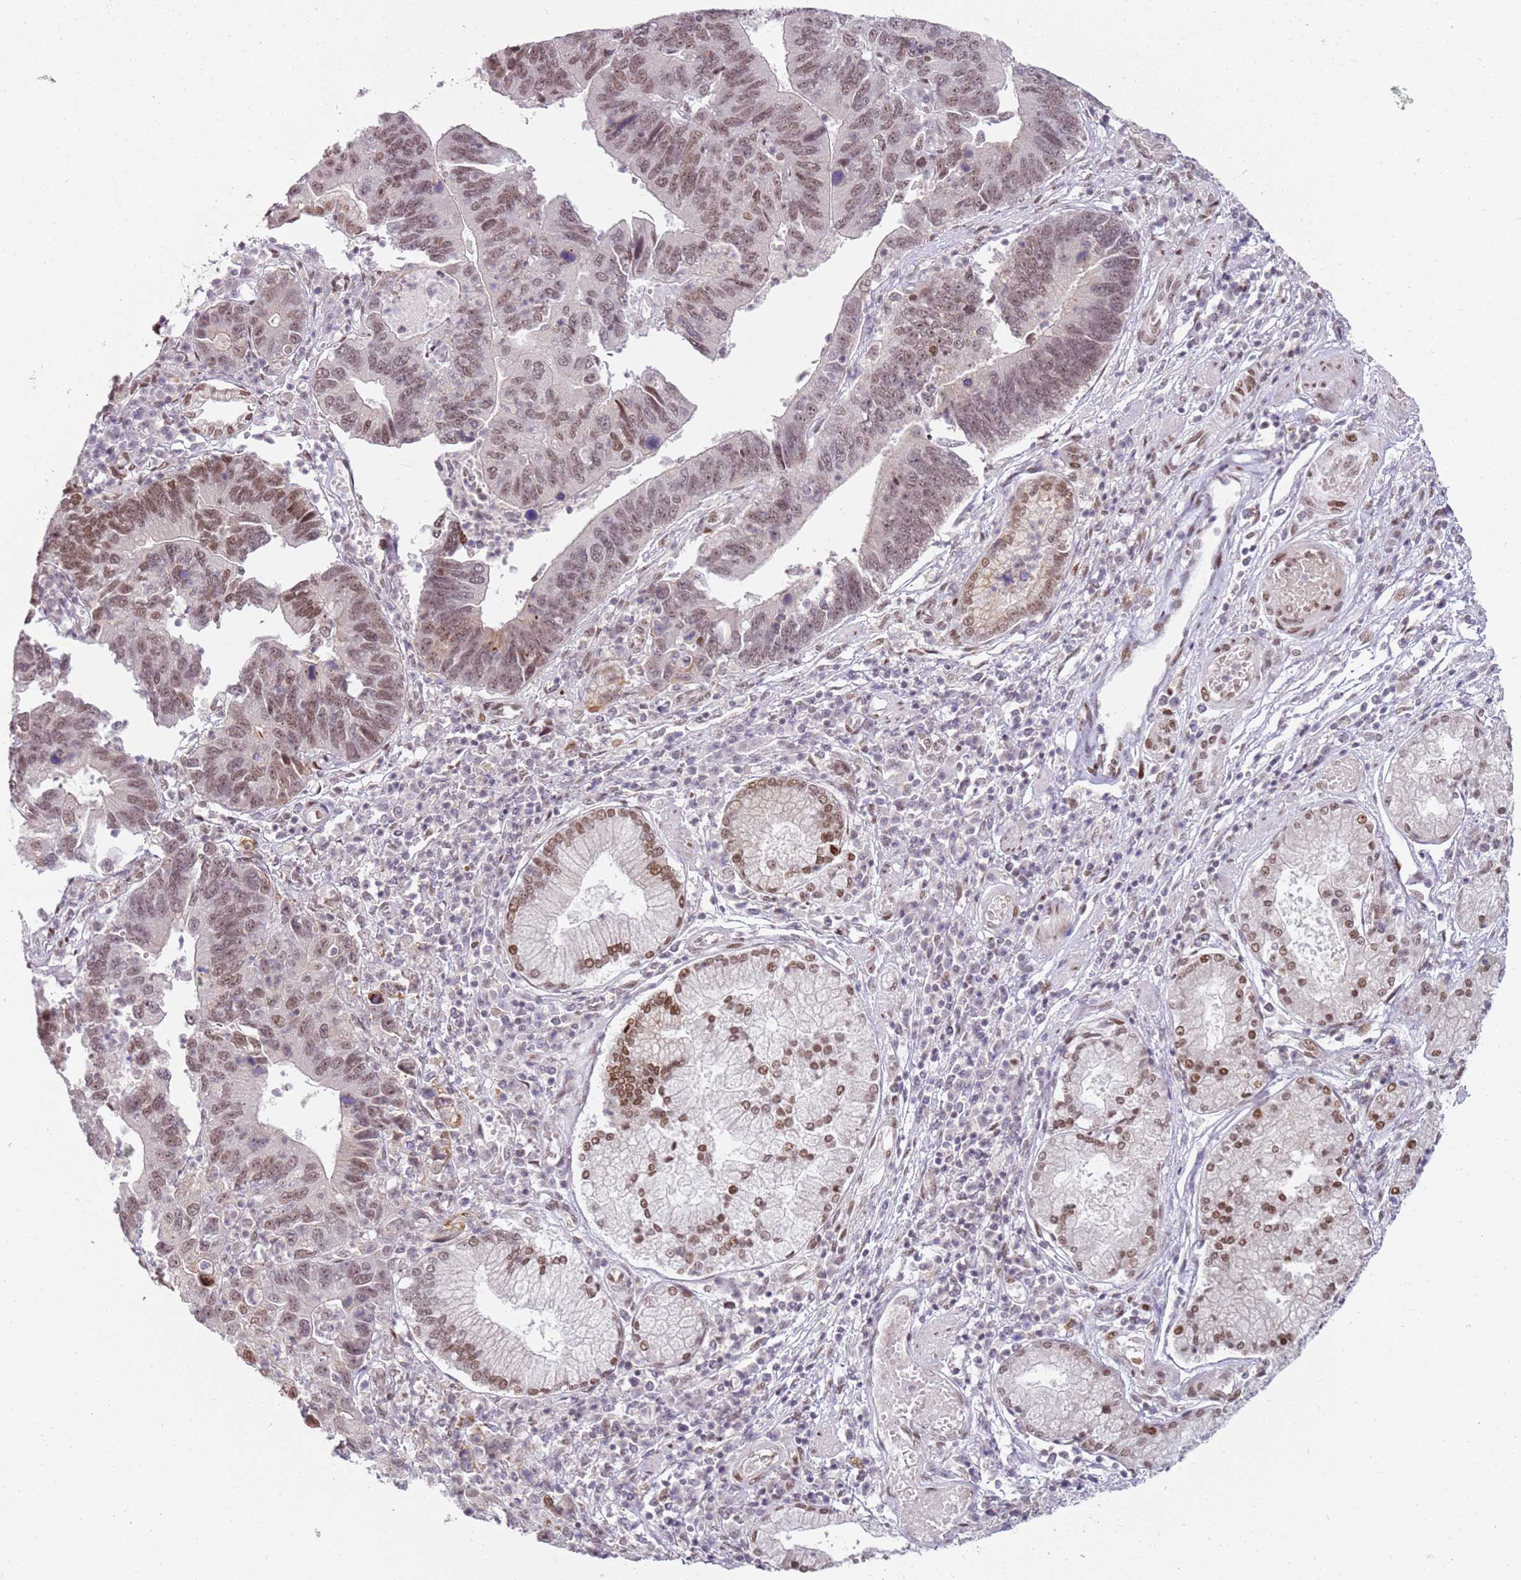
{"staining": {"intensity": "moderate", "quantity": ">75%", "location": "nuclear"}, "tissue": "stomach cancer", "cell_type": "Tumor cells", "image_type": "cancer", "snomed": [{"axis": "morphology", "description": "Adenocarcinoma, NOS"}, {"axis": "topography", "description": "Stomach"}], "caption": "The micrograph demonstrates a brown stain indicating the presence of a protein in the nuclear of tumor cells in stomach cancer.", "gene": "PHC2", "patient": {"sex": "male", "age": 59}}